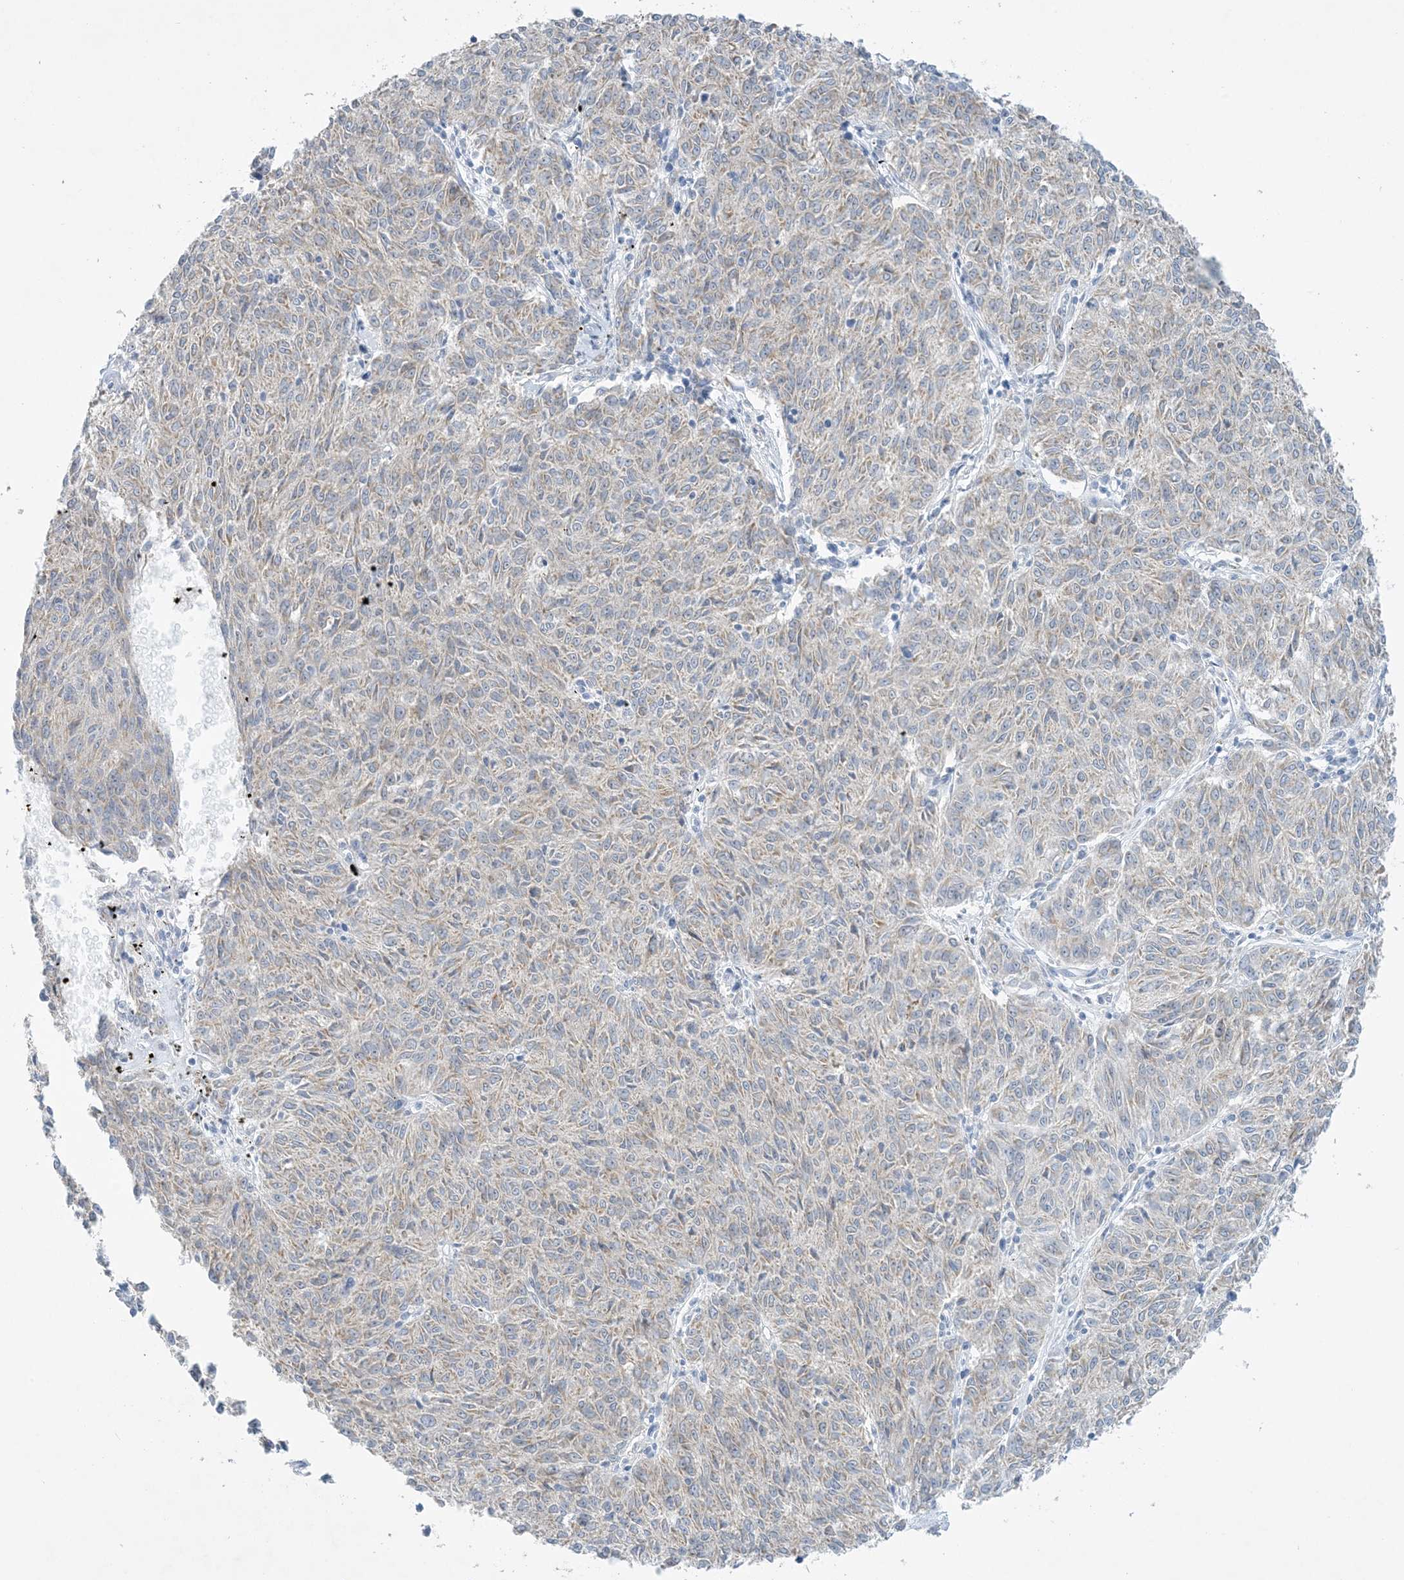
{"staining": {"intensity": "weak", "quantity": "25%-75%", "location": "cytoplasmic/membranous"}, "tissue": "melanoma", "cell_type": "Tumor cells", "image_type": "cancer", "snomed": [{"axis": "morphology", "description": "Malignant melanoma, NOS"}, {"axis": "topography", "description": "Skin"}], "caption": "Tumor cells reveal low levels of weak cytoplasmic/membranous positivity in approximately 25%-75% of cells in human melanoma. The protein is shown in brown color, while the nuclei are stained blue.", "gene": "MRPS18A", "patient": {"sex": "female", "age": 72}}